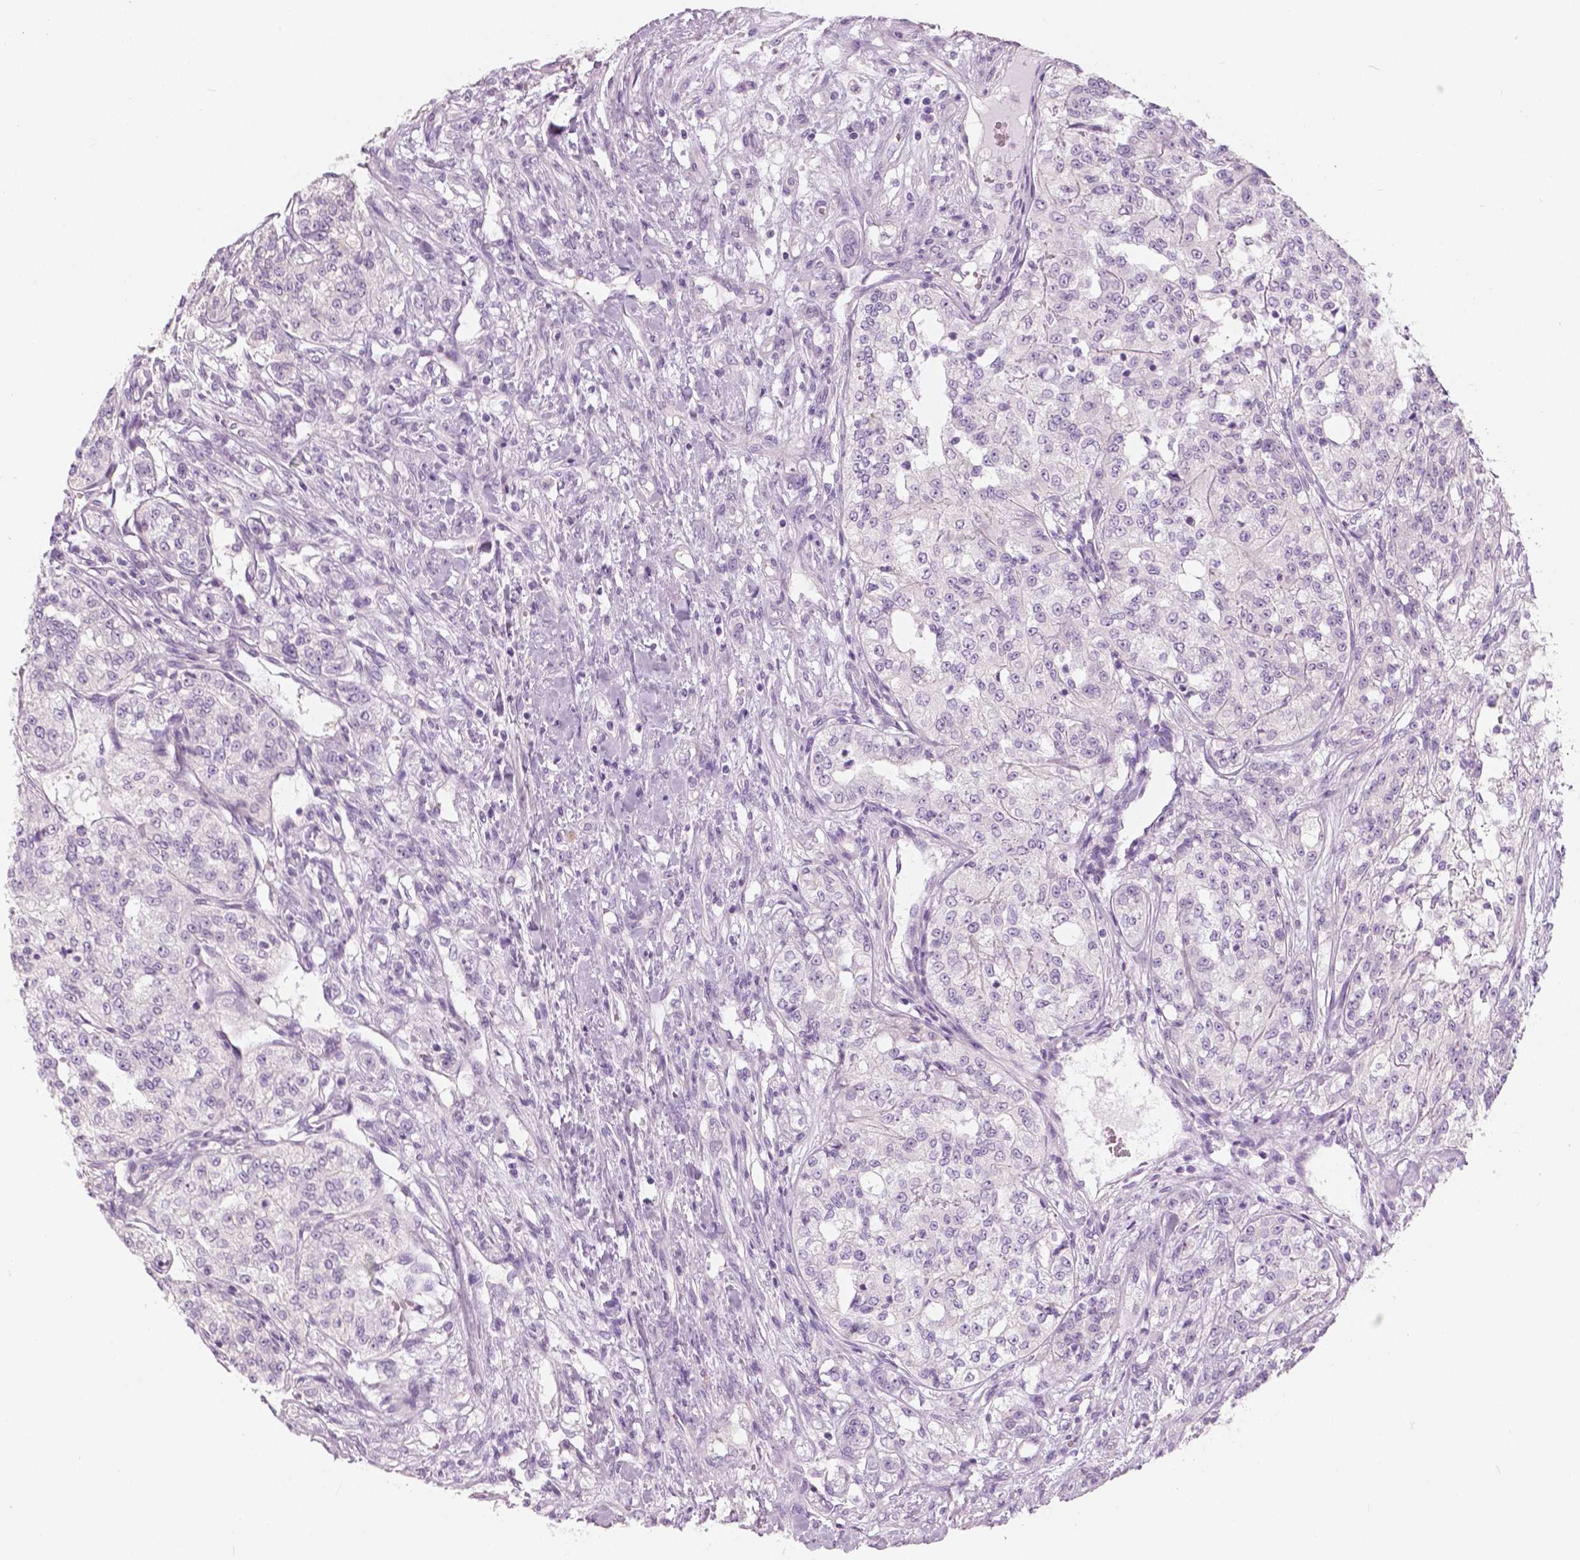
{"staining": {"intensity": "negative", "quantity": "none", "location": "none"}, "tissue": "renal cancer", "cell_type": "Tumor cells", "image_type": "cancer", "snomed": [{"axis": "morphology", "description": "Adenocarcinoma, NOS"}, {"axis": "topography", "description": "Kidney"}], "caption": "The image demonstrates no significant positivity in tumor cells of adenocarcinoma (renal). Brightfield microscopy of immunohistochemistry (IHC) stained with DAB (brown) and hematoxylin (blue), captured at high magnification.", "gene": "SLC24A1", "patient": {"sex": "female", "age": 63}}